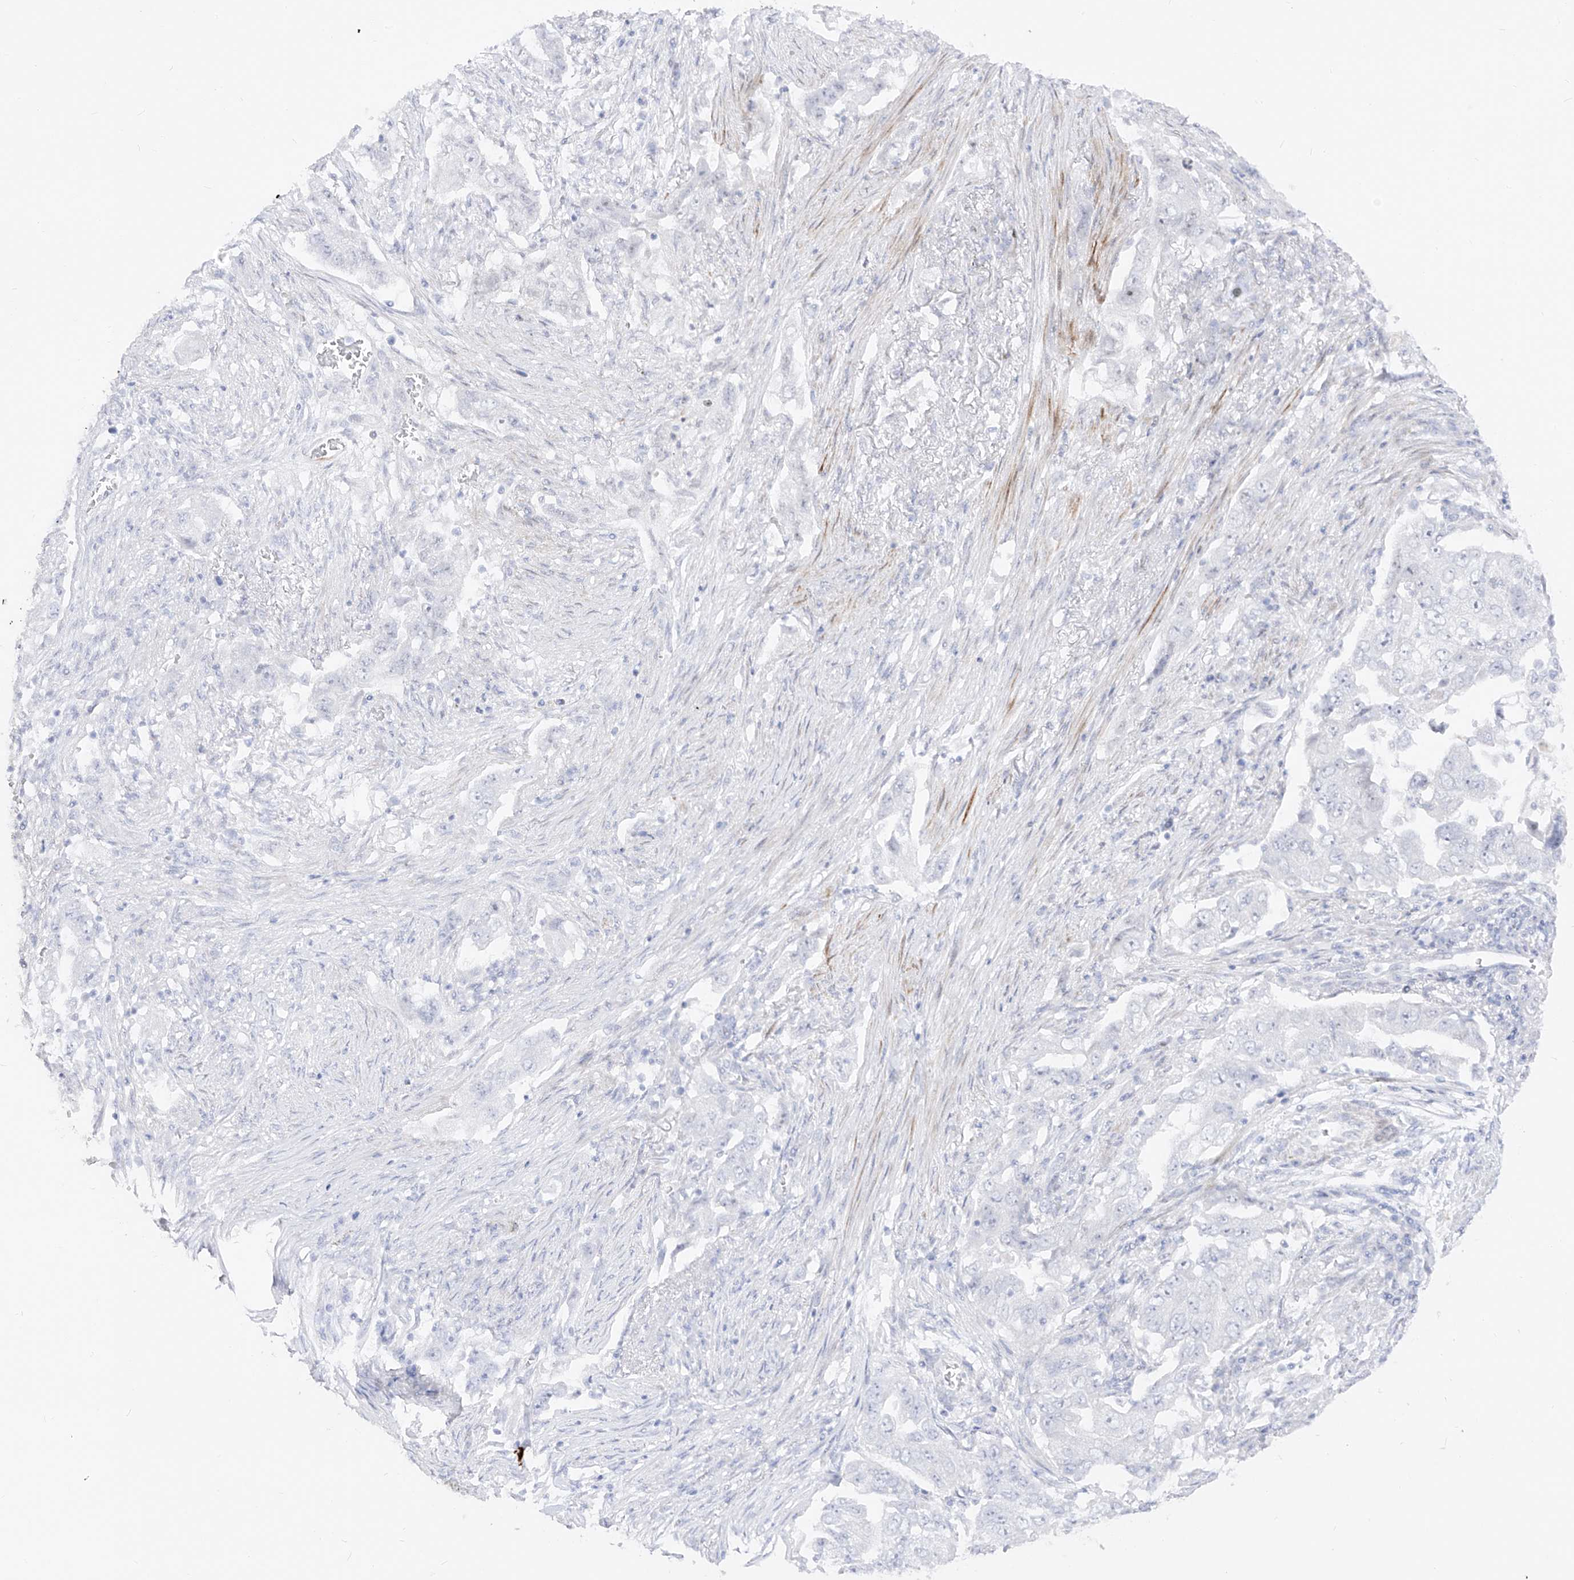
{"staining": {"intensity": "negative", "quantity": "none", "location": "none"}, "tissue": "lung cancer", "cell_type": "Tumor cells", "image_type": "cancer", "snomed": [{"axis": "morphology", "description": "Adenocarcinoma, NOS"}, {"axis": "topography", "description": "Lung"}], "caption": "Immunohistochemistry of human lung cancer (adenocarcinoma) reveals no positivity in tumor cells.", "gene": "ZNF180", "patient": {"sex": "female", "age": 51}}